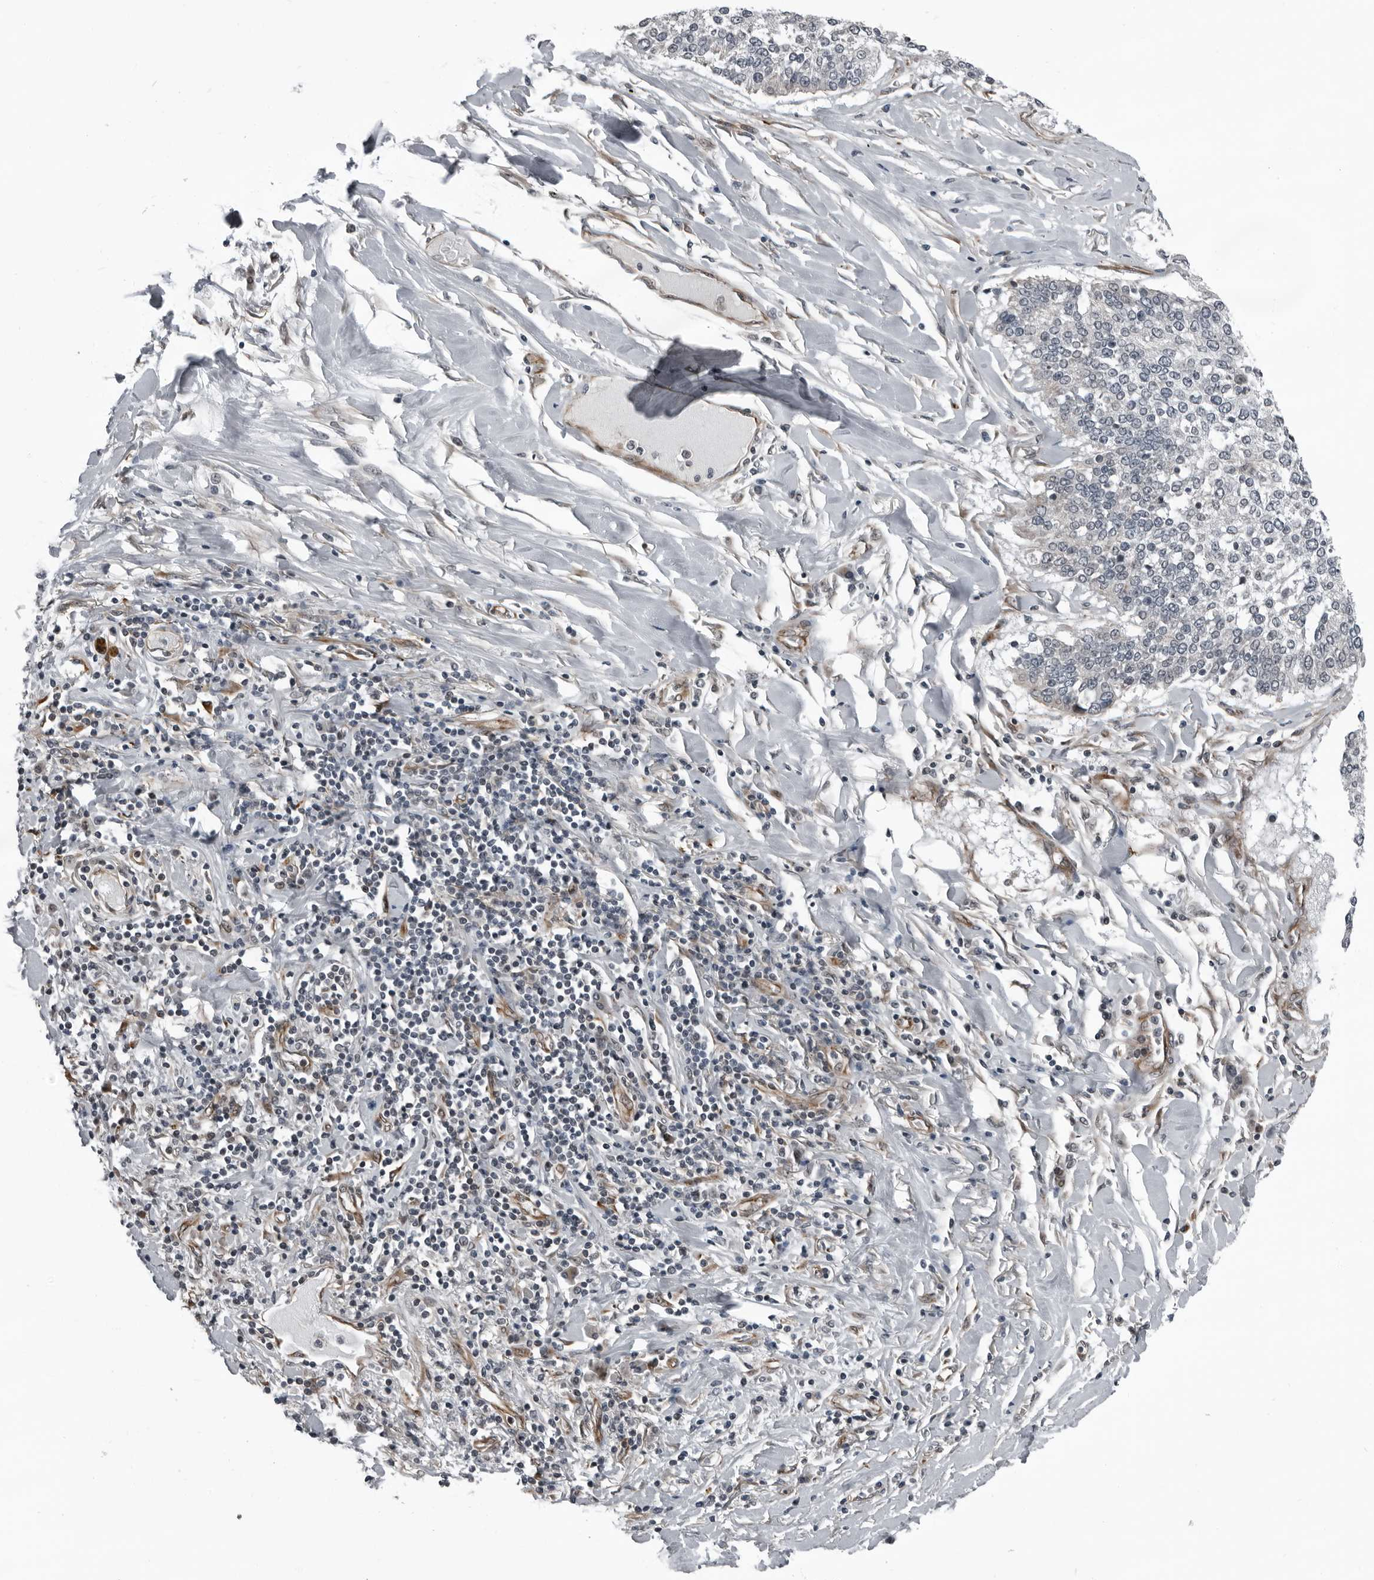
{"staining": {"intensity": "negative", "quantity": "none", "location": "none"}, "tissue": "lung cancer", "cell_type": "Tumor cells", "image_type": "cancer", "snomed": [{"axis": "morphology", "description": "Normal tissue, NOS"}, {"axis": "morphology", "description": "Squamous cell carcinoma, NOS"}, {"axis": "topography", "description": "Cartilage tissue"}, {"axis": "topography", "description": "Bronchus"}, {"axis": "topography", "description": "Lung"}, {"axis": "topography", "description": "Peripheral nerve tissue"}], "caption": "This is a photomicrograph of immunohistochemistry (IHC) staining of lung cancer, which shows no expression in tumor cells. The staining was performed using DAB to visualize the protein expression in brown, while the nuclei were stained in blue with hematoxylin (Magnification: 20x).", "gene": "FAM102B", "patient": {"sex": "female", "age": 49}}